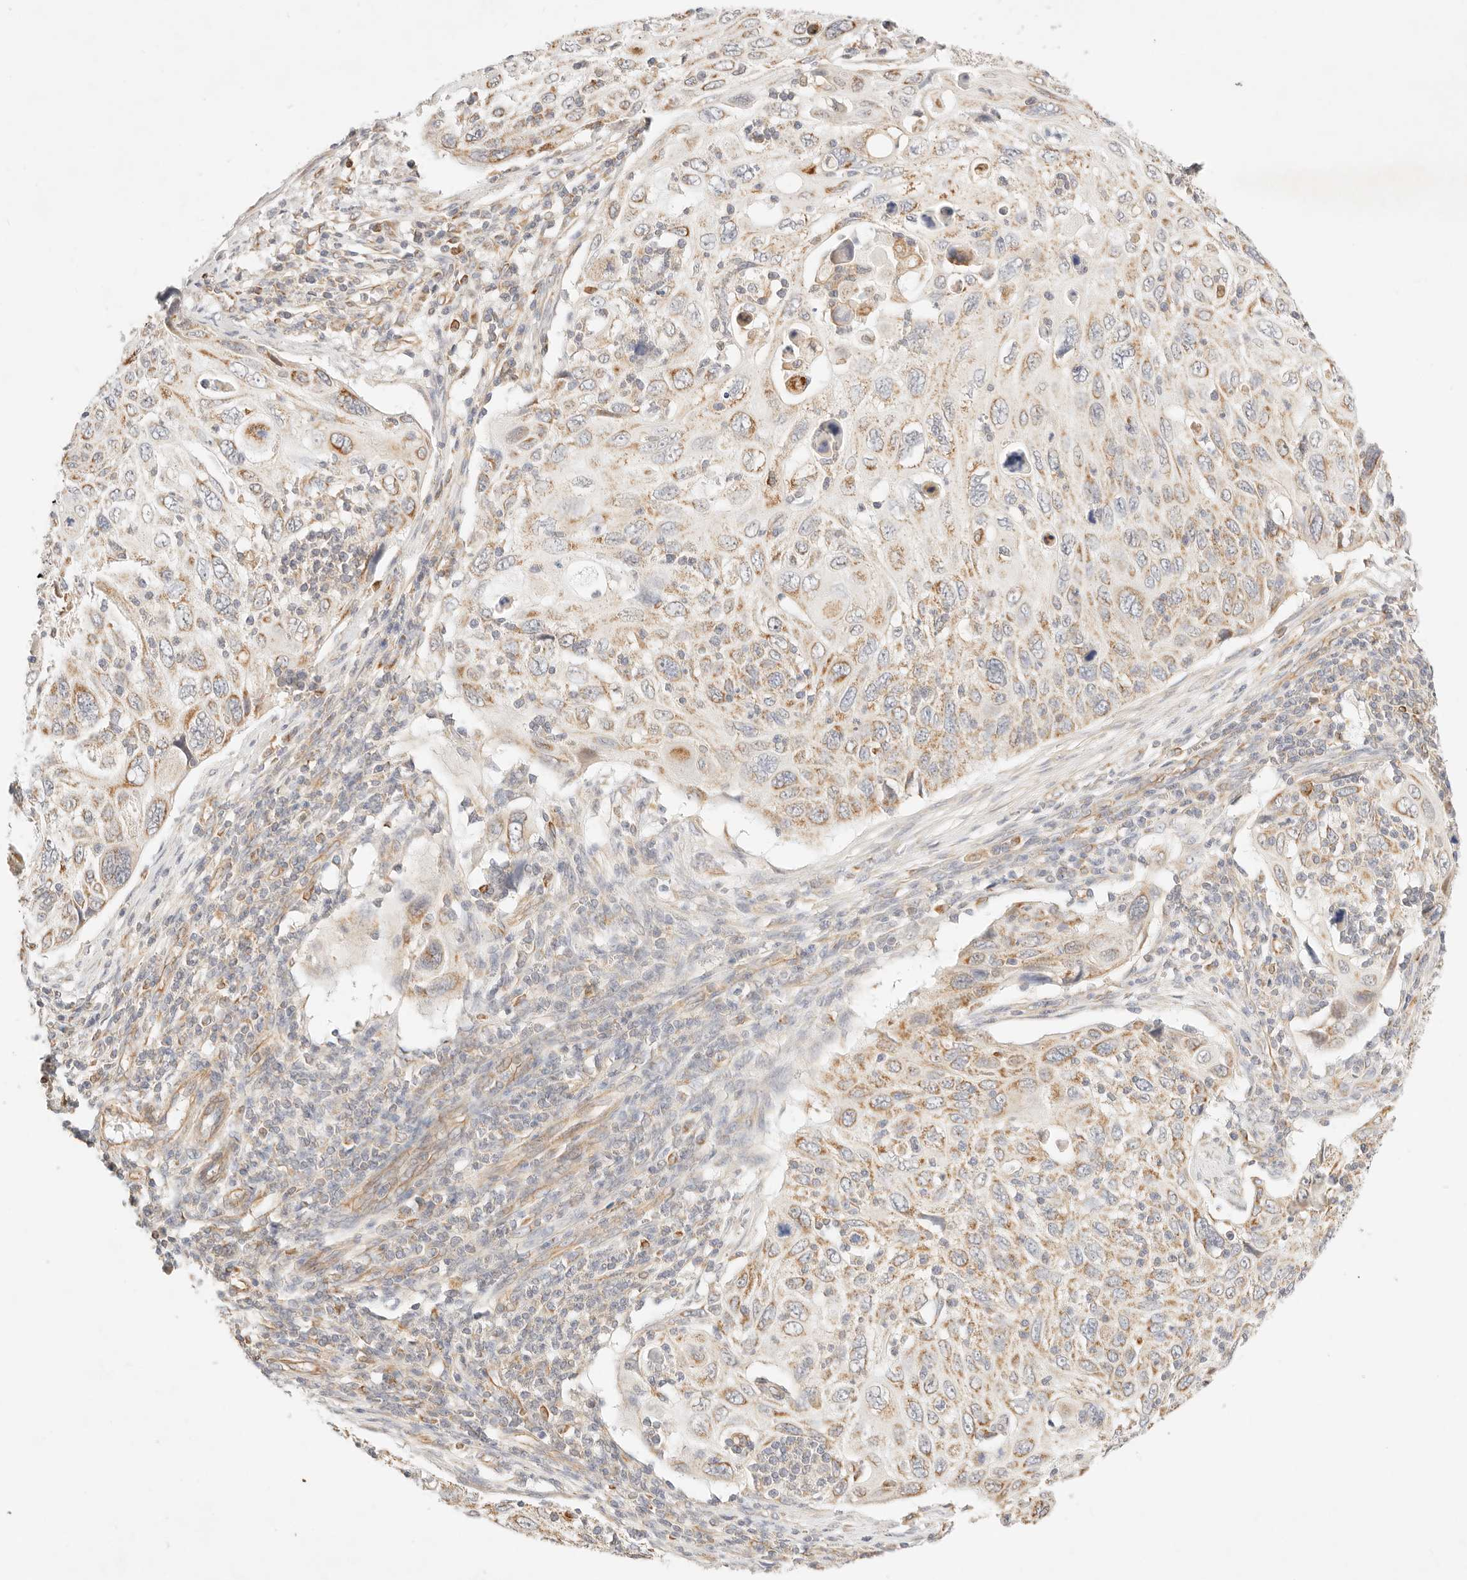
{"staining": {"intensity": "moderate", "quantity": ">75%", "location": "cytoplasmic/membranous"}, "tissue": "cervical cancer", "cell_type": "Tumor cells", "image_type": "cancer", "snomed": [{"axis": "morphology", "description": "Squamous cell carcinoma, NOS"}, {"axis": "topography", "description": "Cervix"}], "caption": "Brown immunohistochemical staining in human squamous cell carcinoma (cervical) reveals moderate cytoplasmic/membranous expression in about >75% of tumor cells.", "gene": "ZC3H11A", "patient": {"sex": "female", "age": 70}}